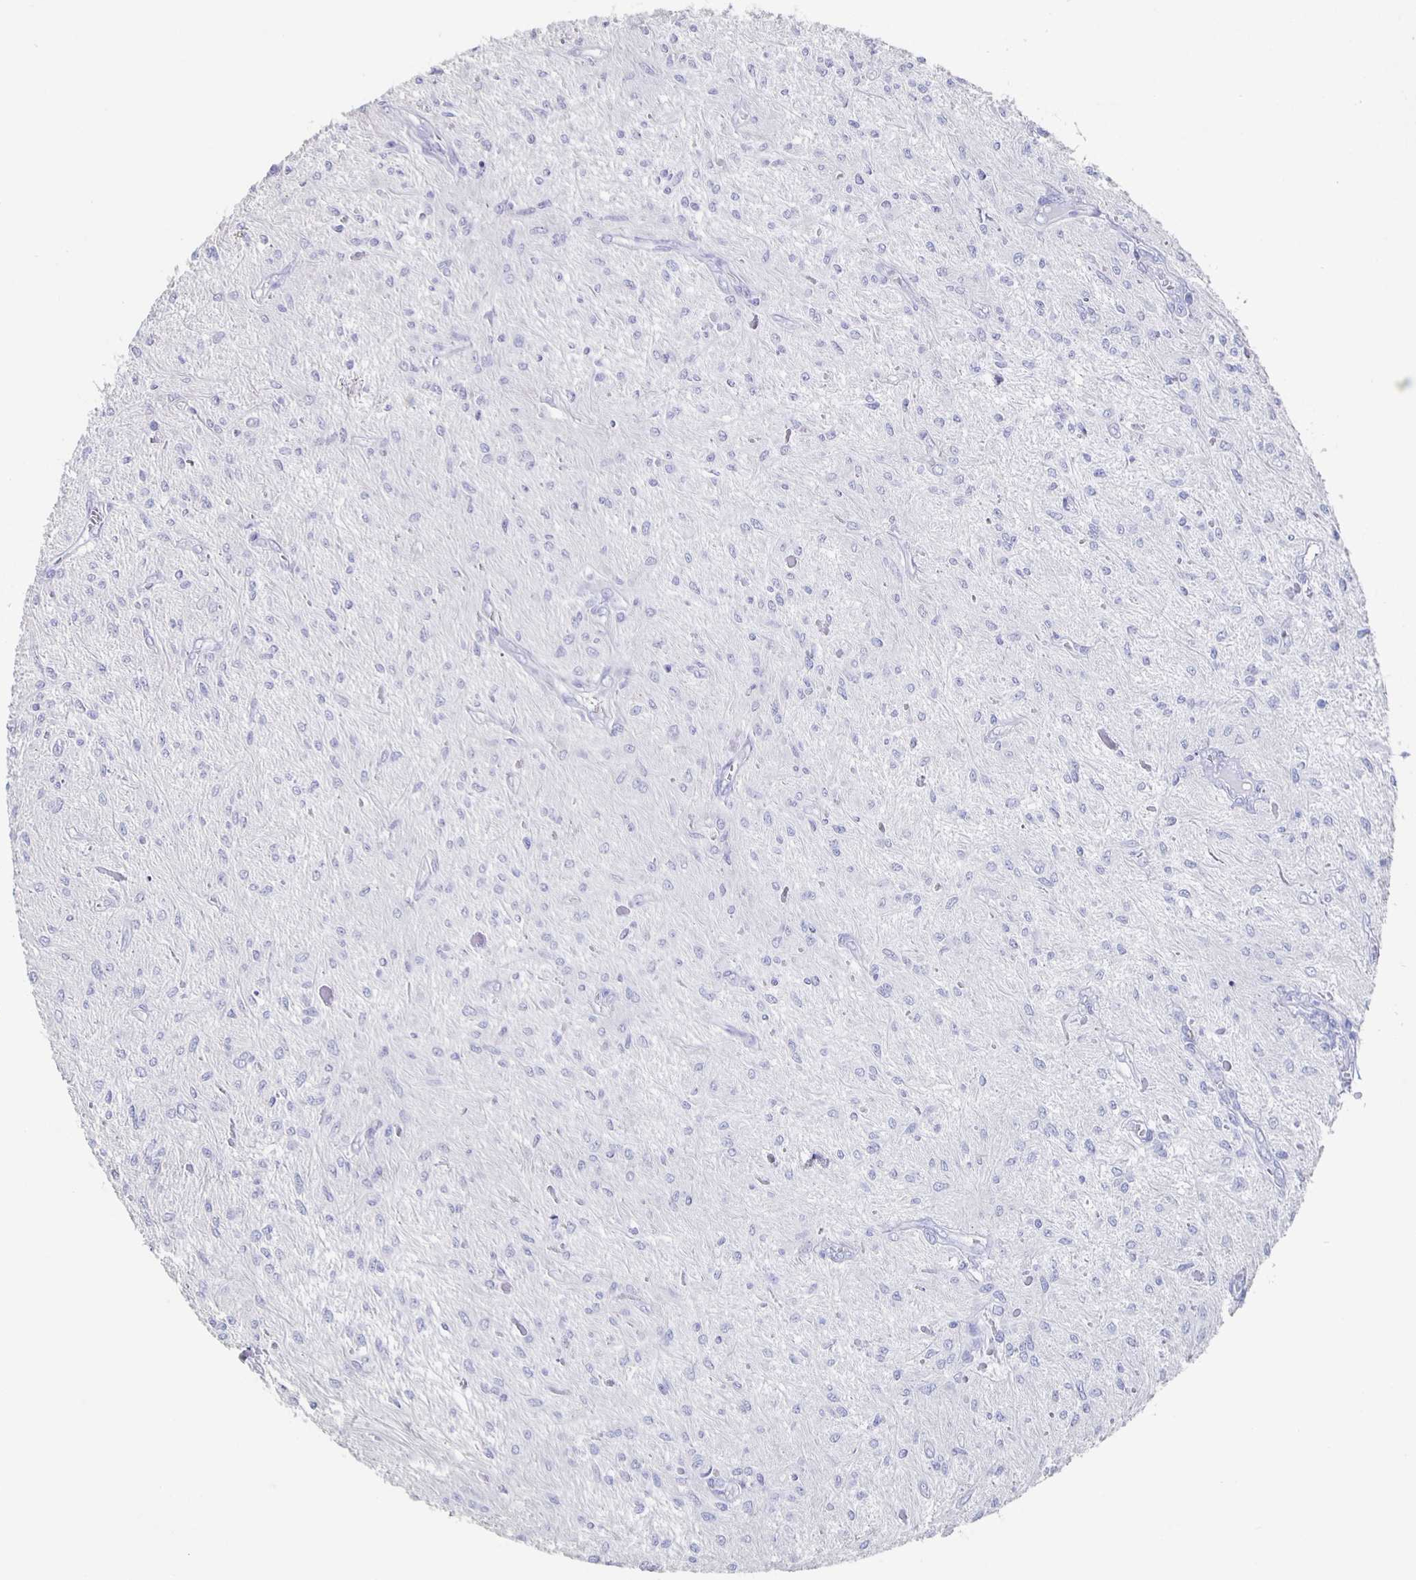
{"staining": {"intensity": "negative", "quantity": "none", "location": "none"}, "tissue": "glioma", "cell_type": "Tumor cells", "image_type": "cancer", "snomed": [{"axis": "morphology", "description": "Glioma, malignant, Low grade"}, {"axis": "topography", "description": "Cerebellum"}], "caption": "Immunohistochemistry of human malignant low-grade glioma displays no expression in tumor cells.", "gene": "SLC34A2", "patient": {"sex": "female", "age": 14}}